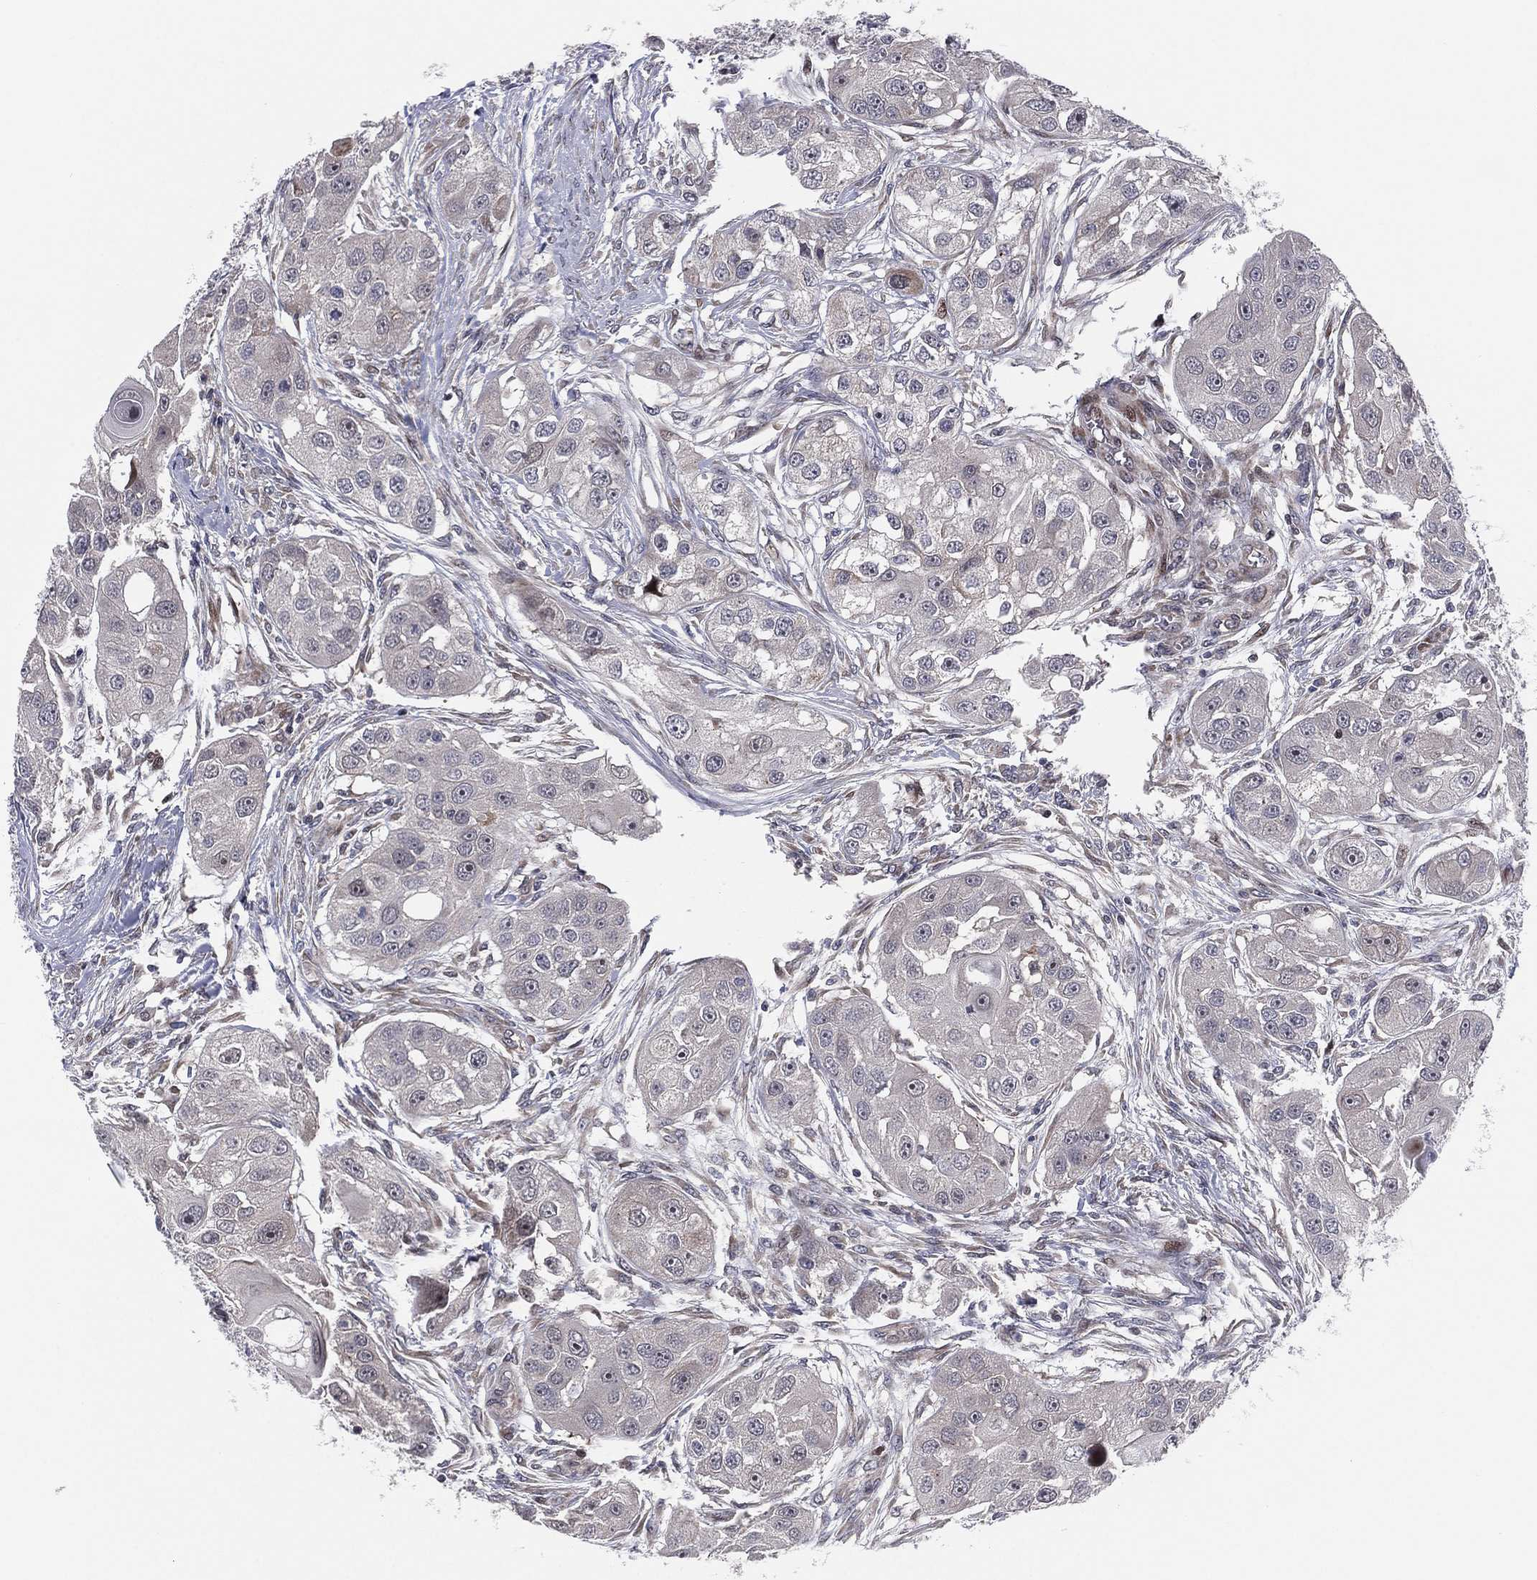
{"staining": {"intensity": "negative", "quantity": "none", "location": "none"}, "tissue": "head and neck cancer", "cell_type": "Tumor cells", "image_type": "cancer", "snomed": [{"axis": "morphology", "description": "Normal tissue, NOS"}, {"axis": "morphology", "description": "Squamous cell carcinoma, NOS"}, {"axis": "topography", "description": "Skeletal muscle"}, {"axis": "topography", "description": "Head-Neck"}], "caption": "A high-resolution histopathology image shows immunohistochemistry (IHC) staining of head and neck cancer (squamous cell carcinoma), which exhibits no significant expression in tumor cells.", "gene": "UTP14A", "patient": {"sex": "male", "age": 51}}